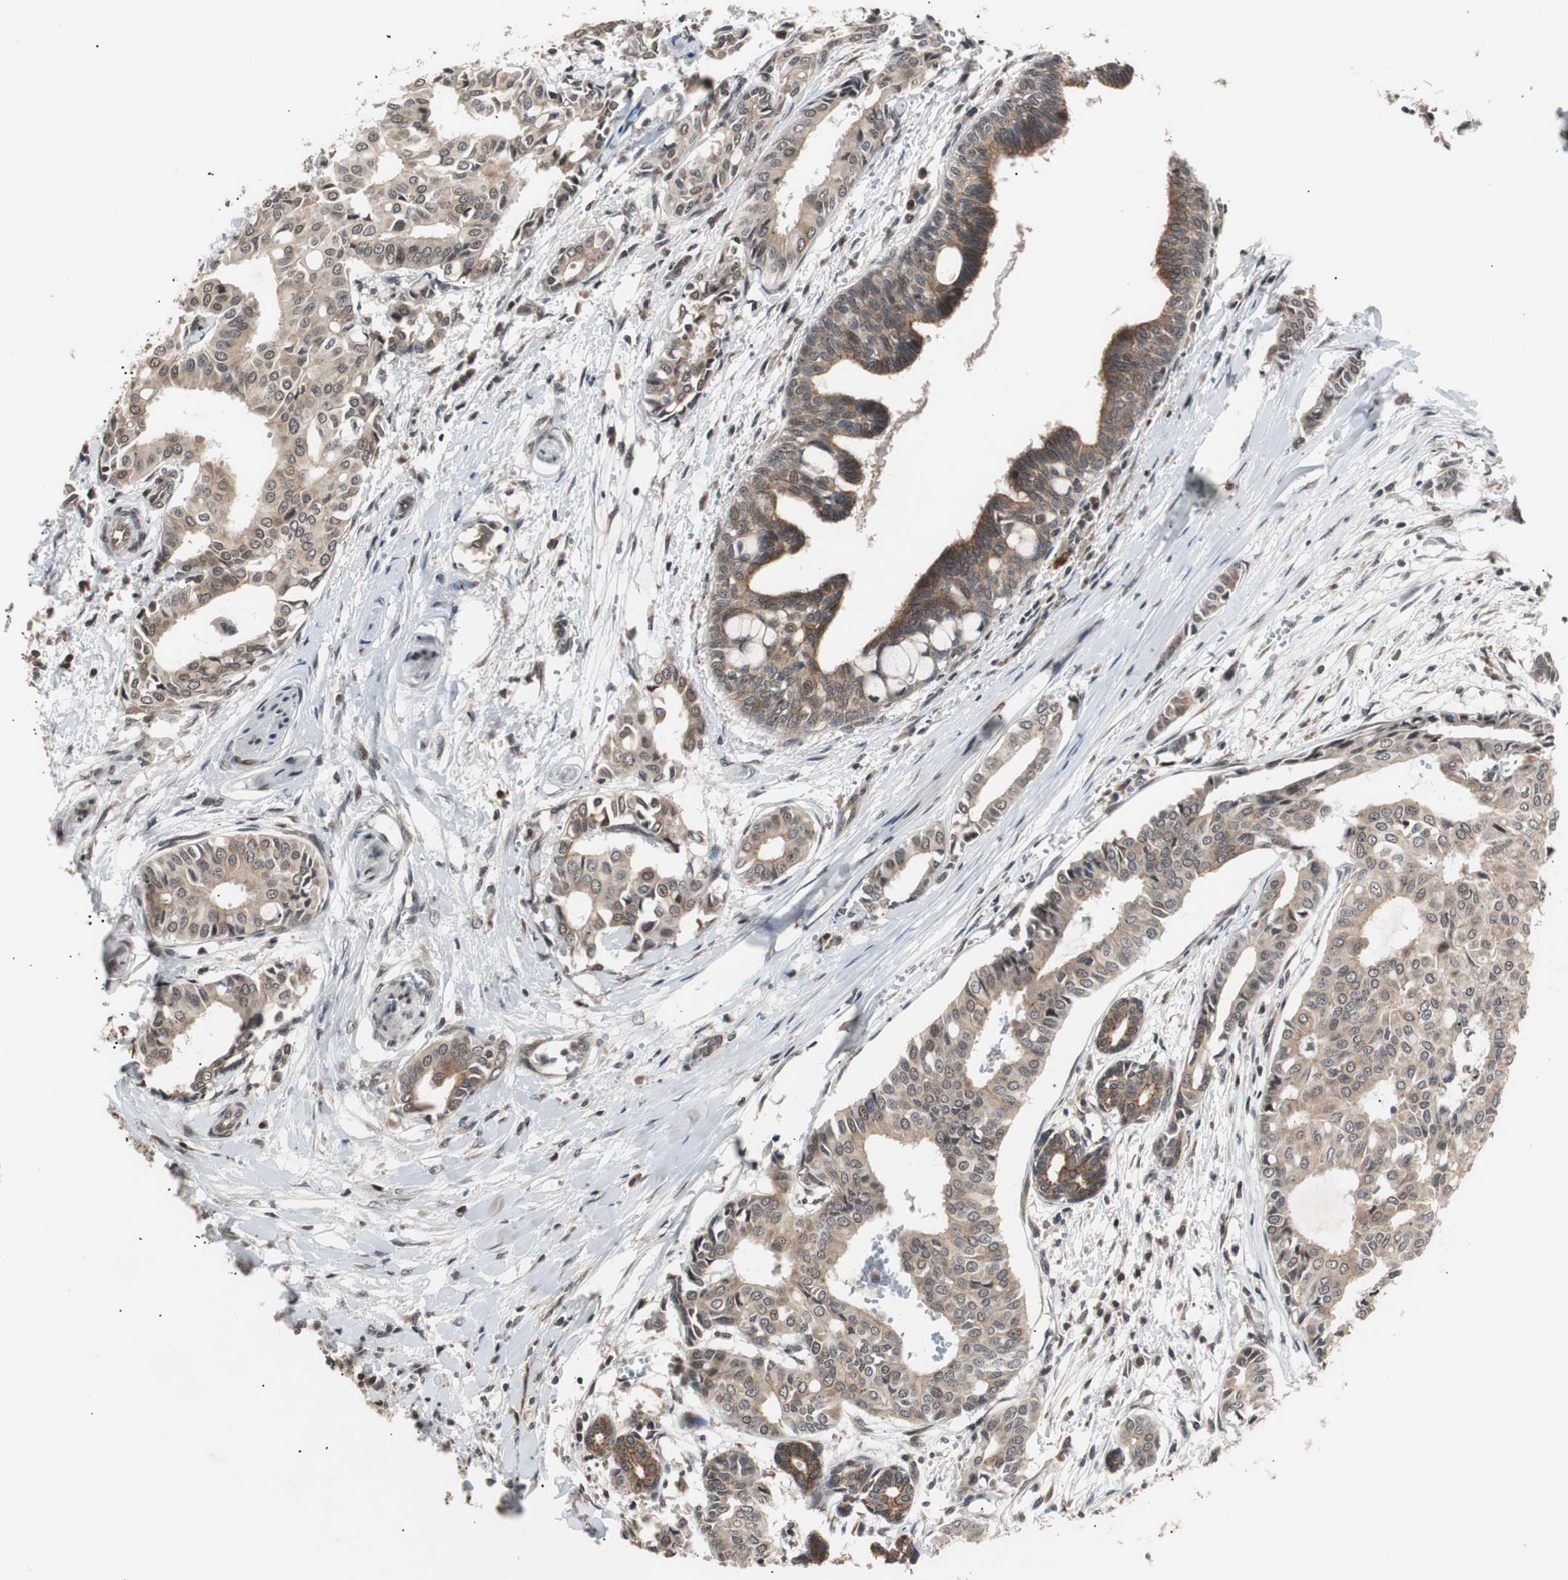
{"staining": {"intensity": "moderate", "quantity": ">75%", "location": "cytoplasmic/membranous"}, "tissue": "head and neck cancer", "cell_type": "Tumor cells", "image_type": "cancer", "snomed": [{"axis": "morphology", "description": "Adenocarcinoma, NOS"}, {"axis": "topography", "description": "Salivary gland"}, {"axis": "topography", "description": "Head-Neck"}], "caption": "Moderate cytoplasmic/membranous protein expression is appreciated in about >75% of tumor cells in head and neck adenocarcinoma.", "gene": "ZFC3H1", "patient": {"sex": "female", "age": 59}}